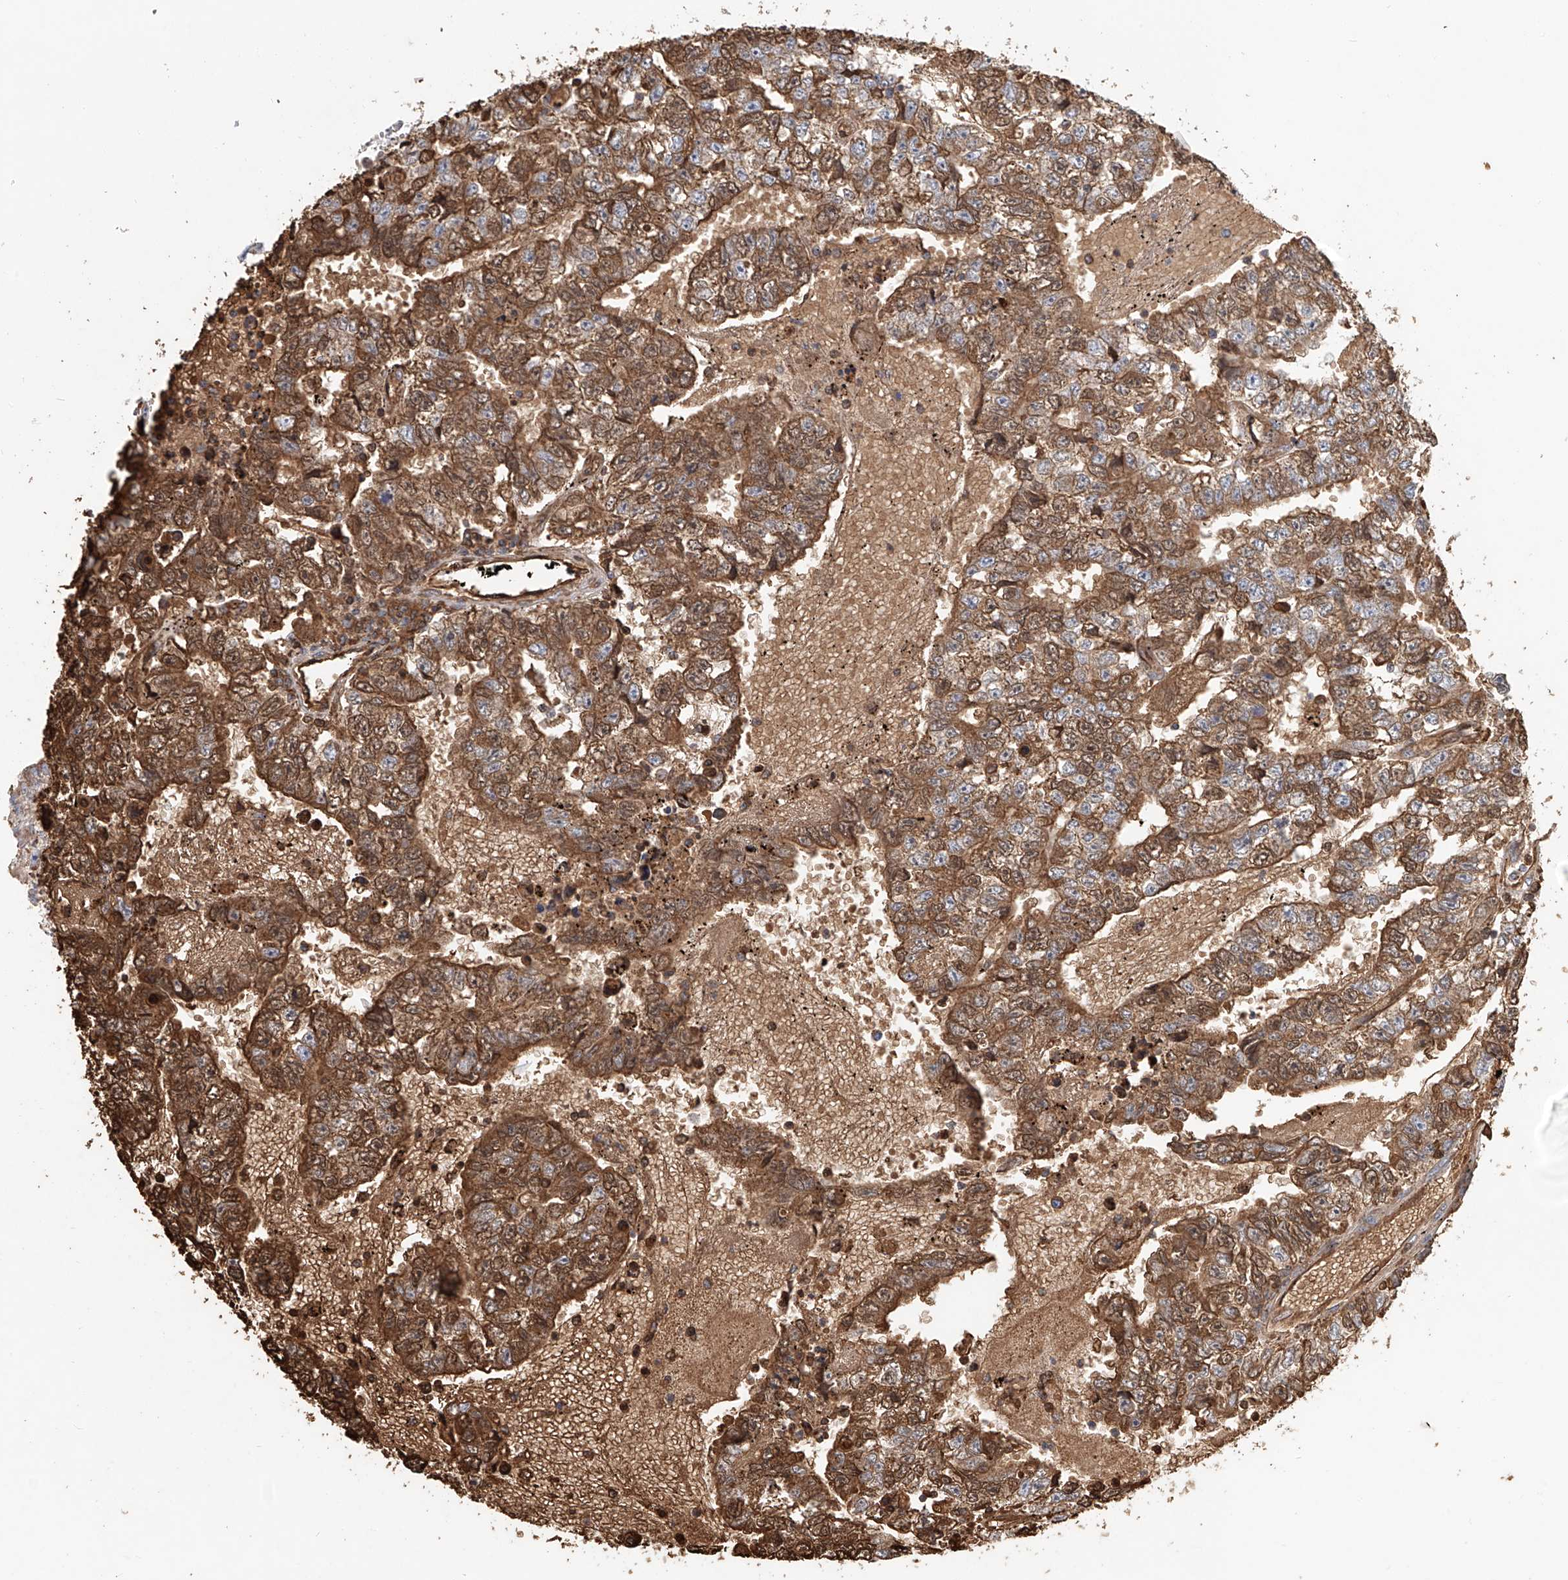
{"staining": {"intensity": "strong", "quantity": ">75%", "location": "cytoplasmic/membranous"}, "tissue": "testis cancer", "cell_type": "Tumor cells", "image_type": "cancer", "snomed": [{"axis": "morphology", "description": "Carcinoma, Embryonal, NOS"}, {"axis": "topography", "description": "Testis"}], "caption": "Immunohistochemical staining of testis embryonal carcinoma exhibits high levels of strong cytoplasmic/membranous positivity in approximately >75% of tumor cells.", "gene": "MCL1", "patient": {"sex": "male", "age": 25}}